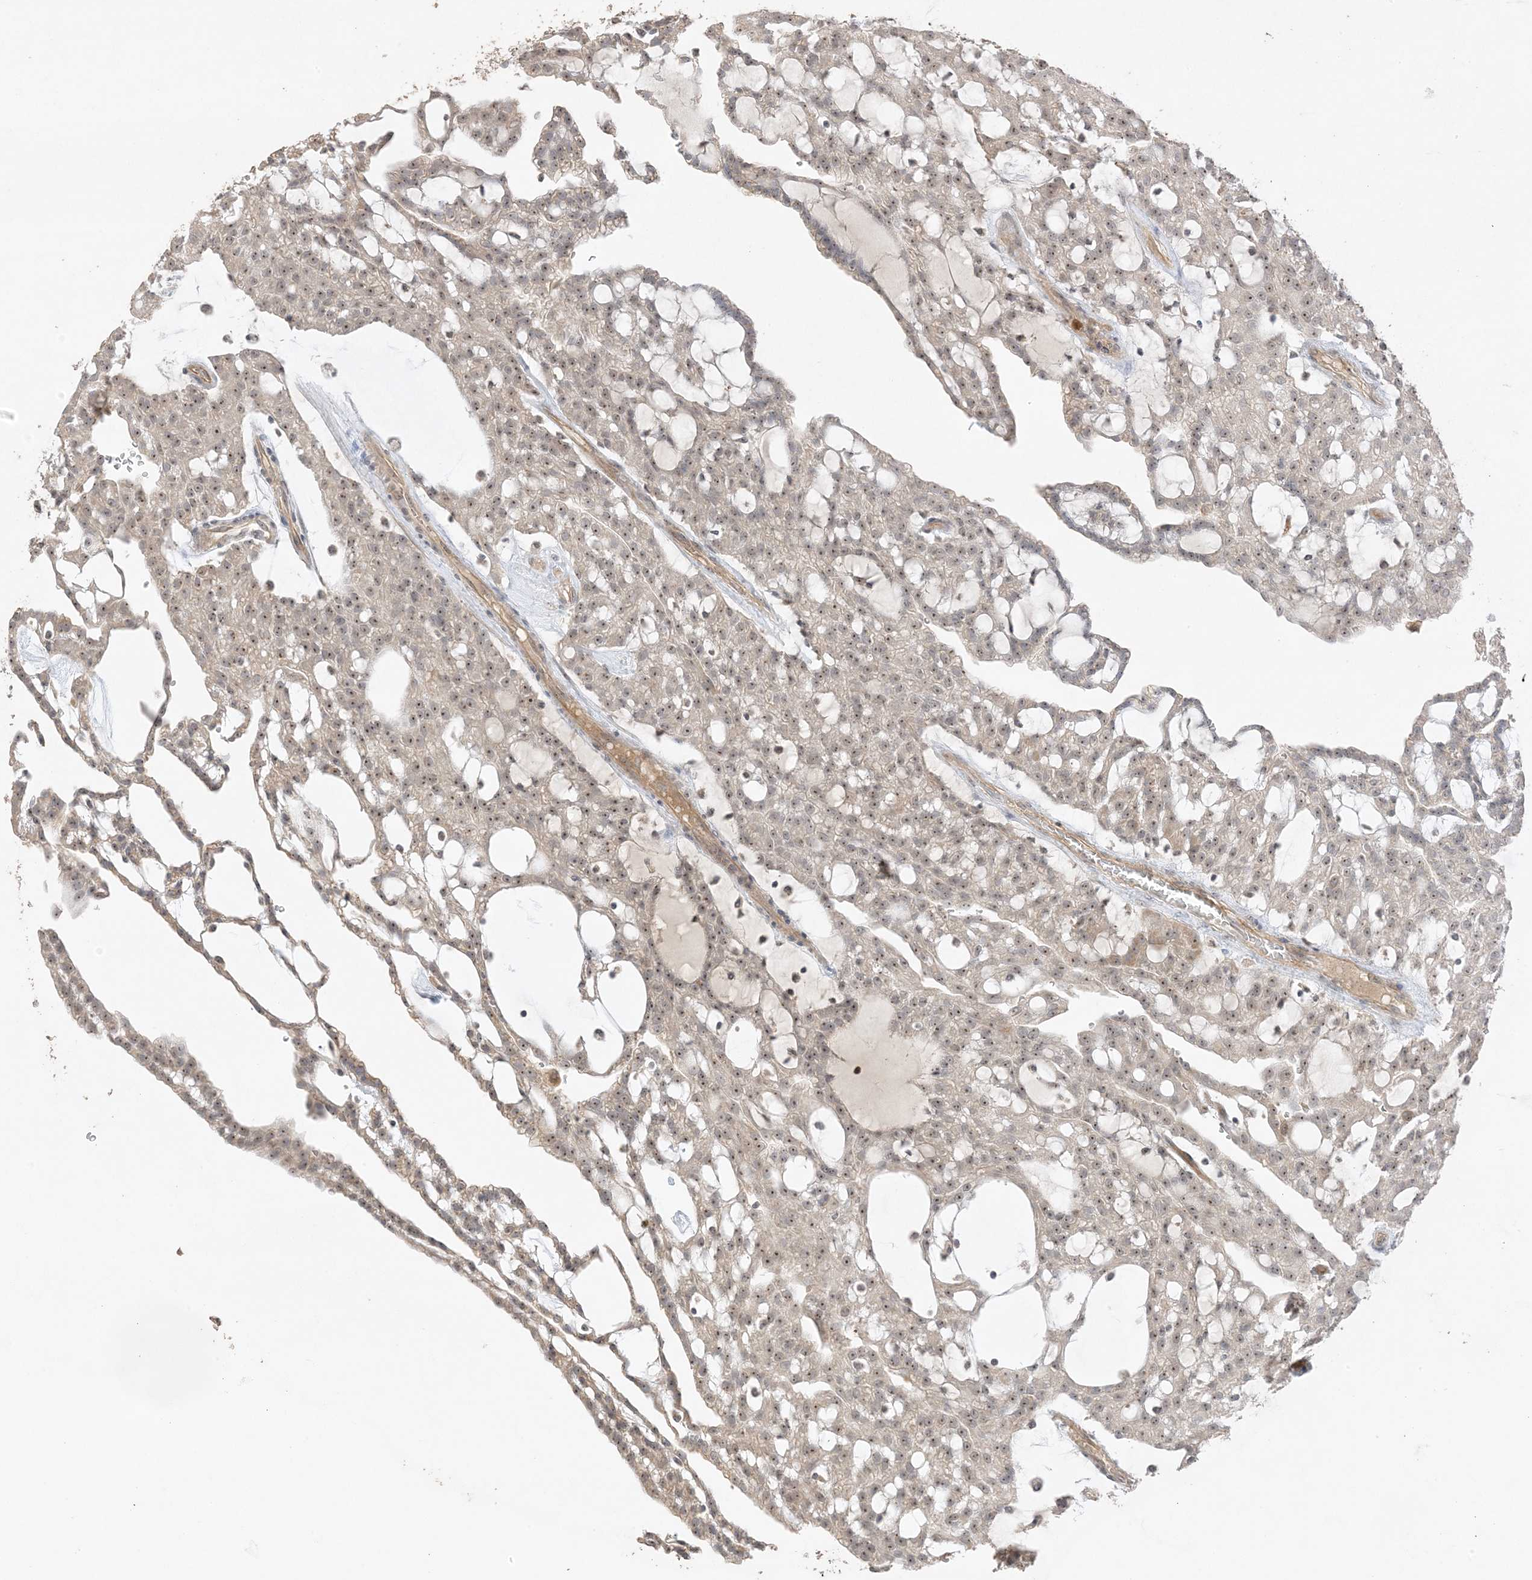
{"staining": {"intensity": "weak", "quantity": ">75%", "location": "nuclear"}, "tissue": "renal cancer", "cell_type": "Tumor cells", "image_type": "cancer", "snomed": [{"axis": "morphology", "description": "Adenocarcinoma, NOS"}, {"axis": "topography", "description": "Kidney"}], "caption": "Immunohistochemistry photomicrograph of neoplastic tissue: renal cancer (adenocarcinoma) stained using immunohistochemistry reveals low levels of weak protein expression localized specifically in the nuclear of tumor cells, appearing as a nuclear brown color.", "gene": "DDX18", "patient": {"sex": "male", "age": 63}}